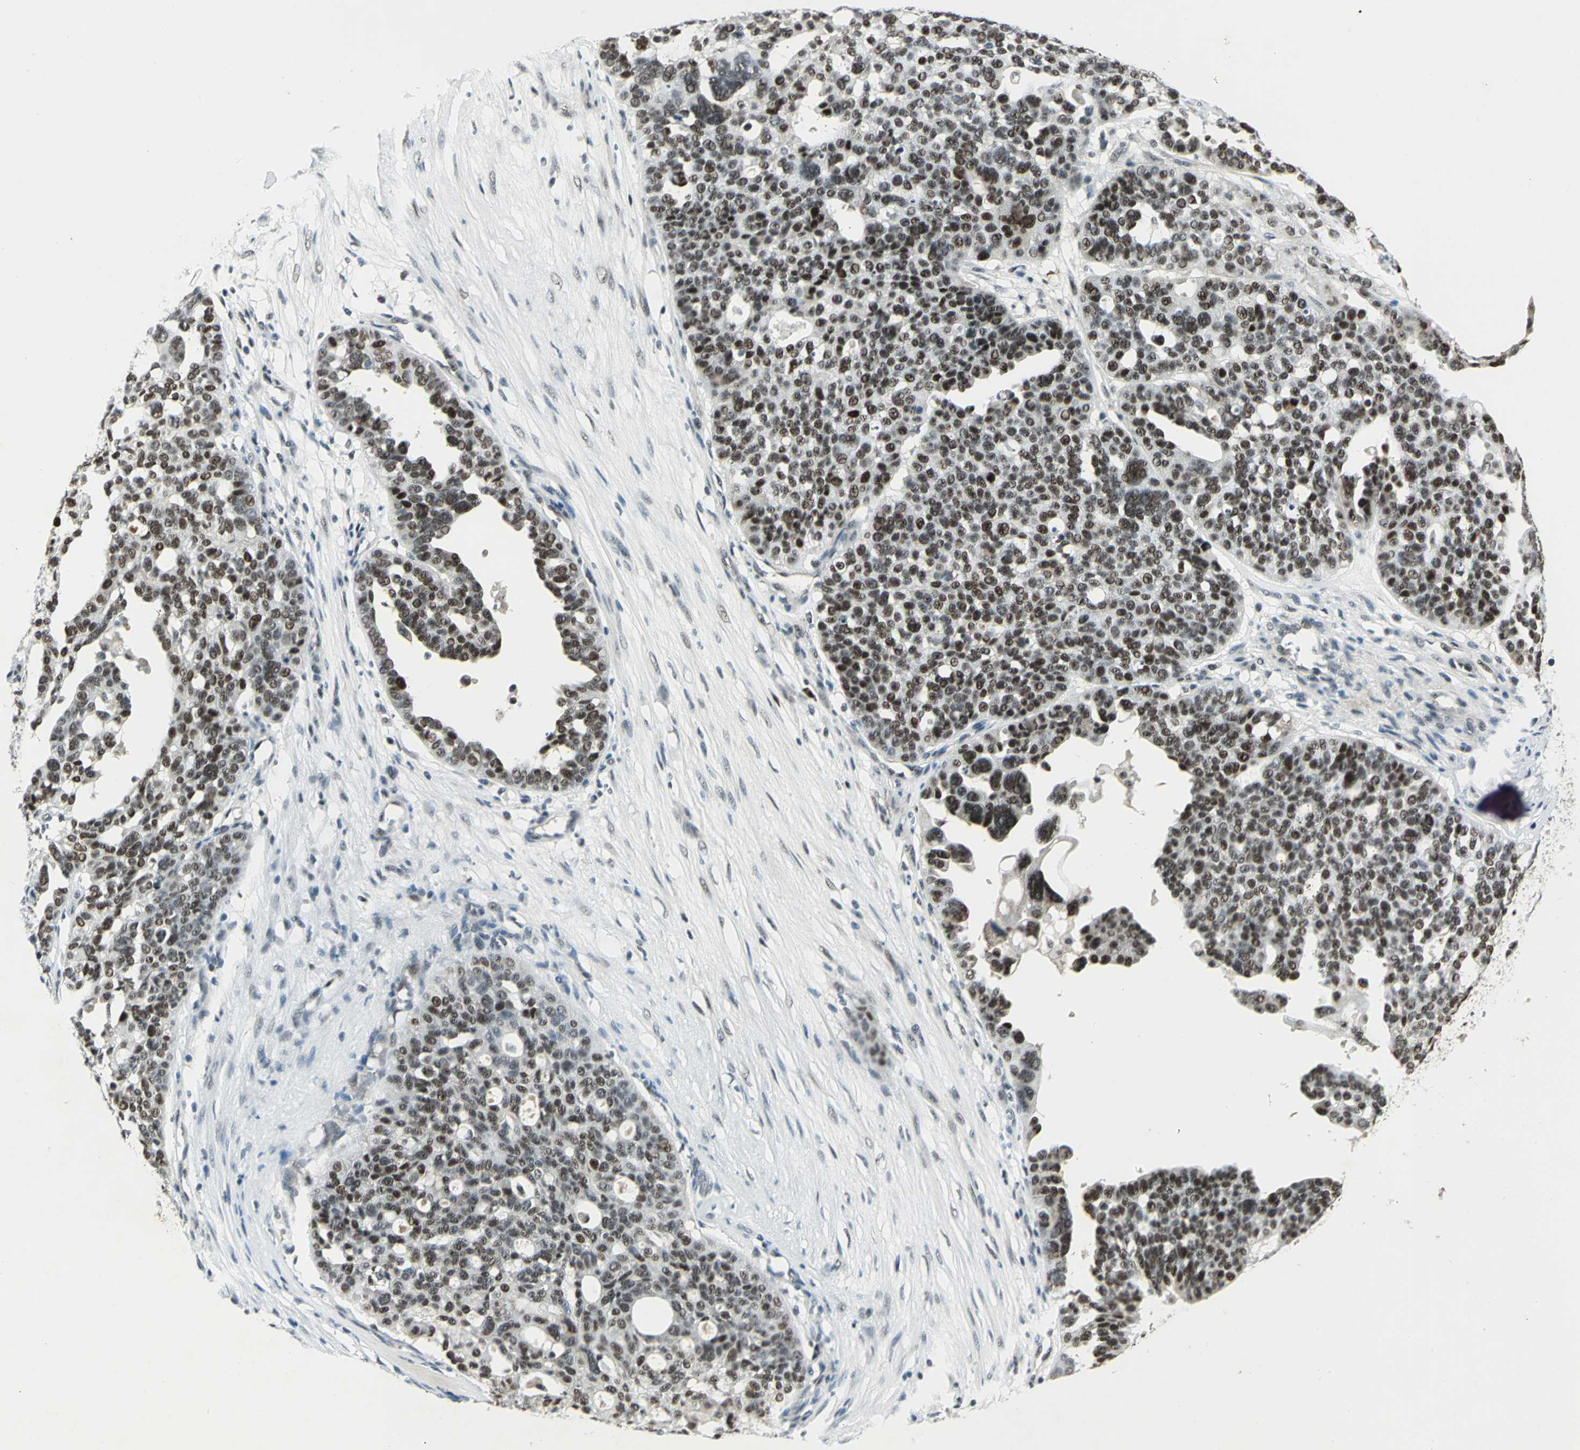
{"staining": {"intensity": "strong", "quantity": ">75%", "location": "nuclear"}, "tissue": "ovarian cancer", "cell_type": "Tumor cells", "image_type": "cancer", "snomed": [{"axis": "morphology", "description": "Cystadenocarcinoma, serous, NOS"}, {"axis": "topography", "description": "Ovary"}], "caption": "Tumor cells show high levels of strong nuclear staining in about >75% of cells in ovarian cancer. The protein of interest is stained brown, and the nuclei are stained in blue (DAB (3,3'-diaminobenzidine) IHC with brightfield microscopy, high magnification).", "gene": "CCNT1", "patient": {"sex": "female", "age": 59}}